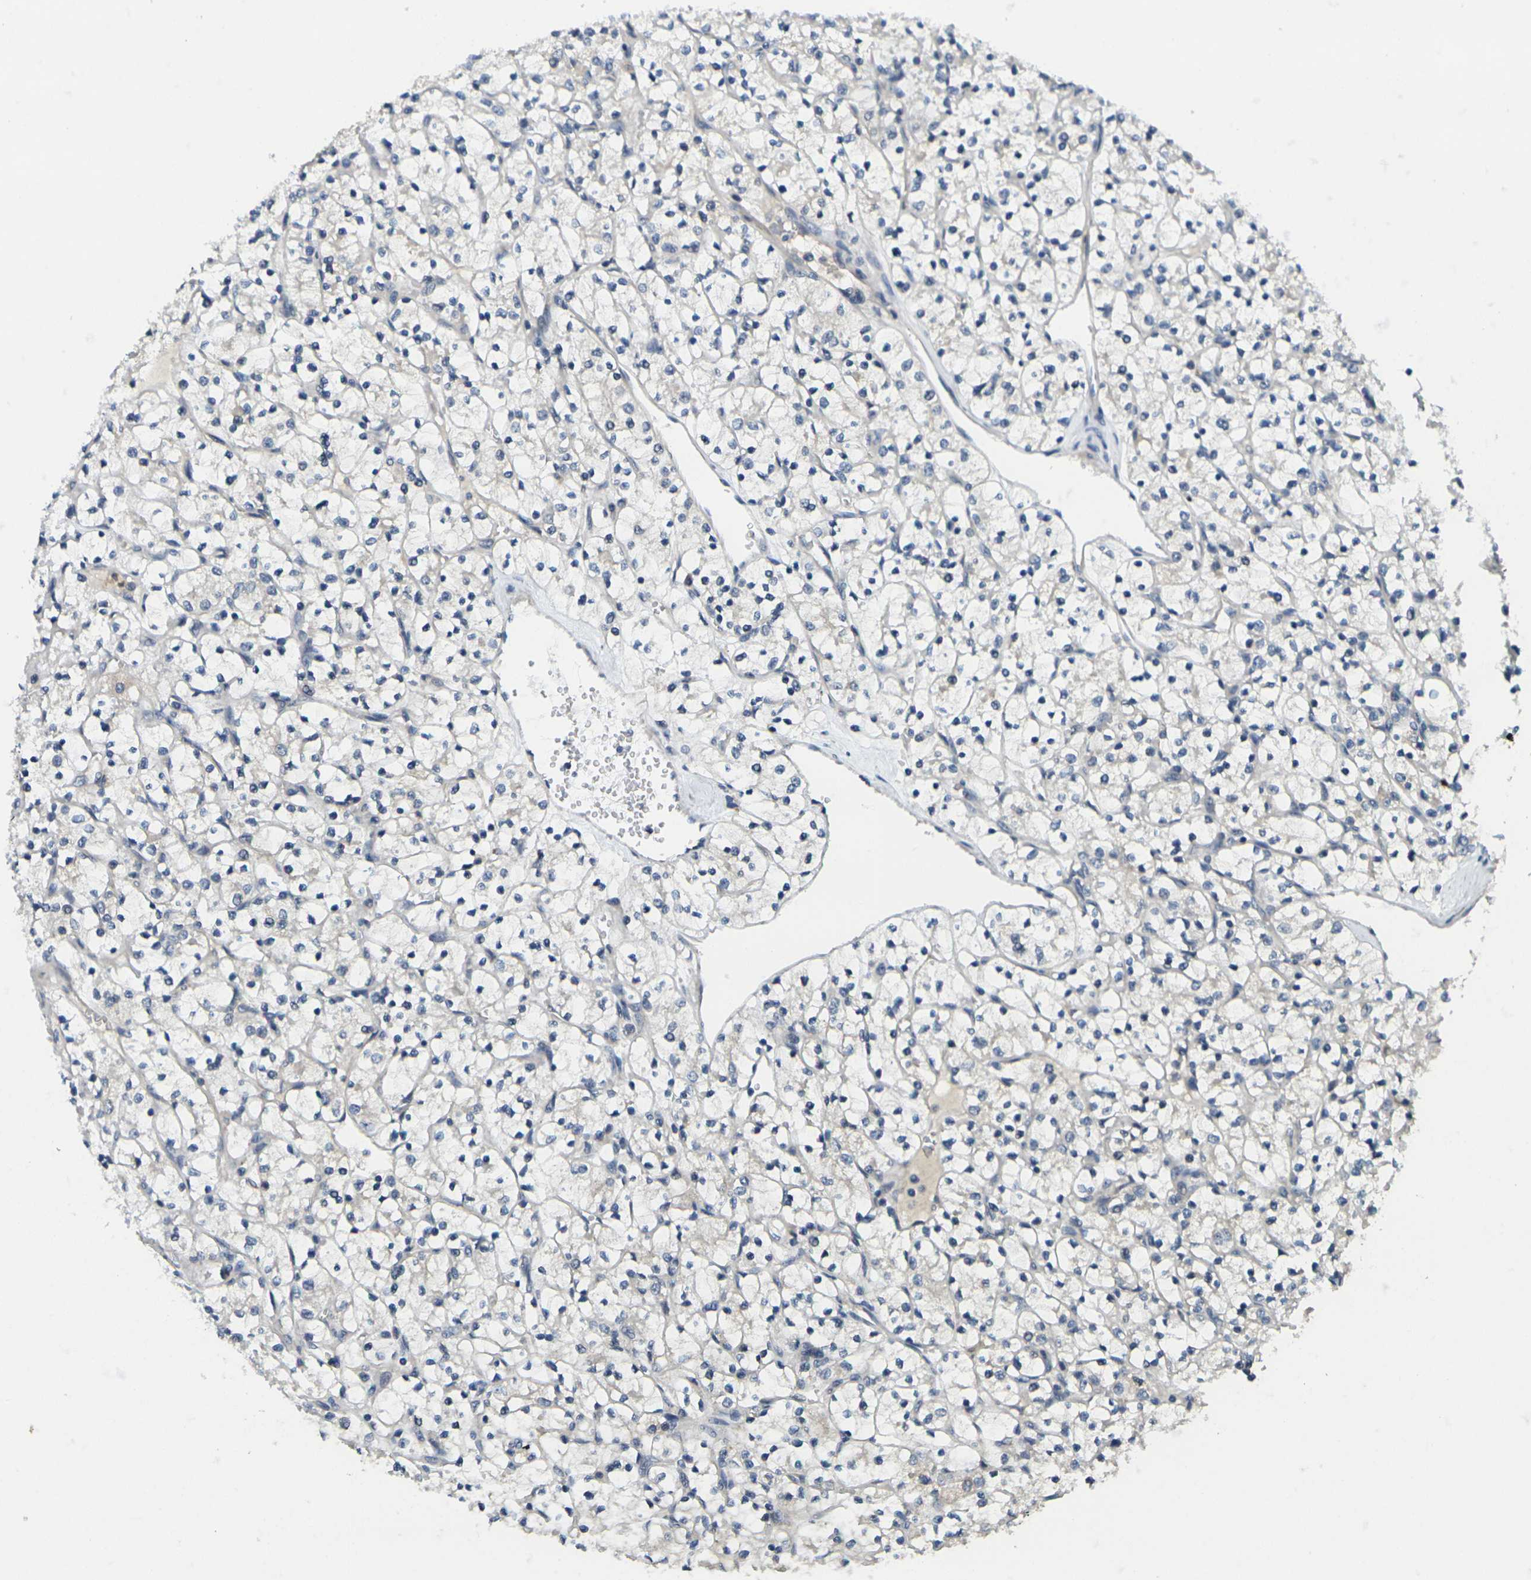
{"staining": {"intensity": "negative", "quantity": "none", "location": "none"}, "tissue": "renal cancer", "cell_type": "Tumor cells", "image_type": "cancer", "snomed": [{"axis": "morphology", "description": "Adenocarcinoma, NOS"}, {"axis": "topography", "description": "Kidney"}], "caption": "Immunohistochemical staining of renal cancer shows no significant staining in tumor cells.", "gene": "MINAR2", "patient": {"sex": "female", "age": 69}}